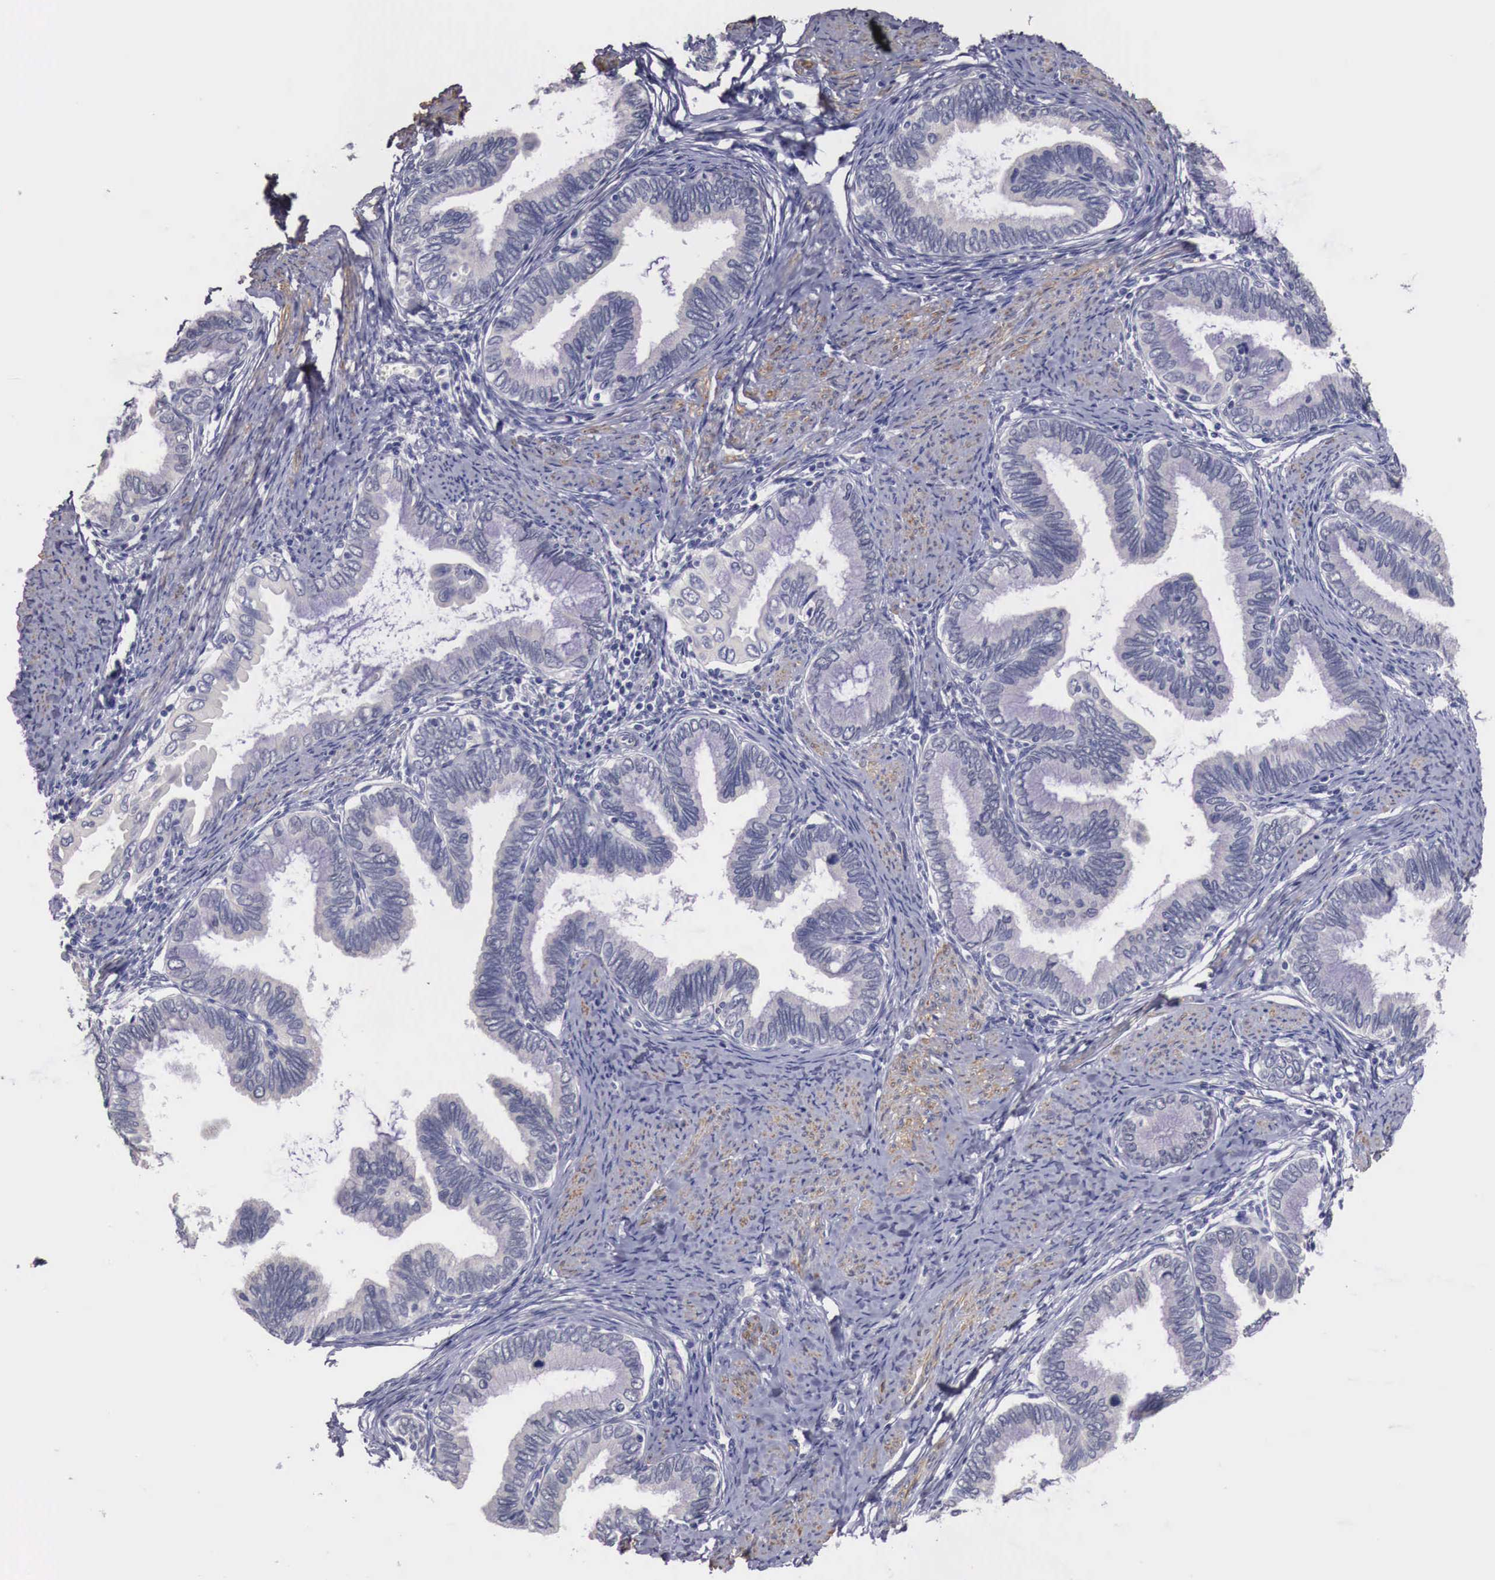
{"staining": {"intensity": "negative", "quantity": "none", "location": "none"}, "tissue": "cervical cancer", "cell_type": "Tumor cells", "image_type": "cancer", "snomed": [{"axis": "morphology", "description": "Adenocarcinoma, NOS"}, {"axis": "topography", "description": "Cervix"}], "caption": "Immunohistochemical staining of cervical cancer reveals no significant positivity in tumor cells.", "gene": "ENOX2", "patient": {"sex": "female", "age": 49}}